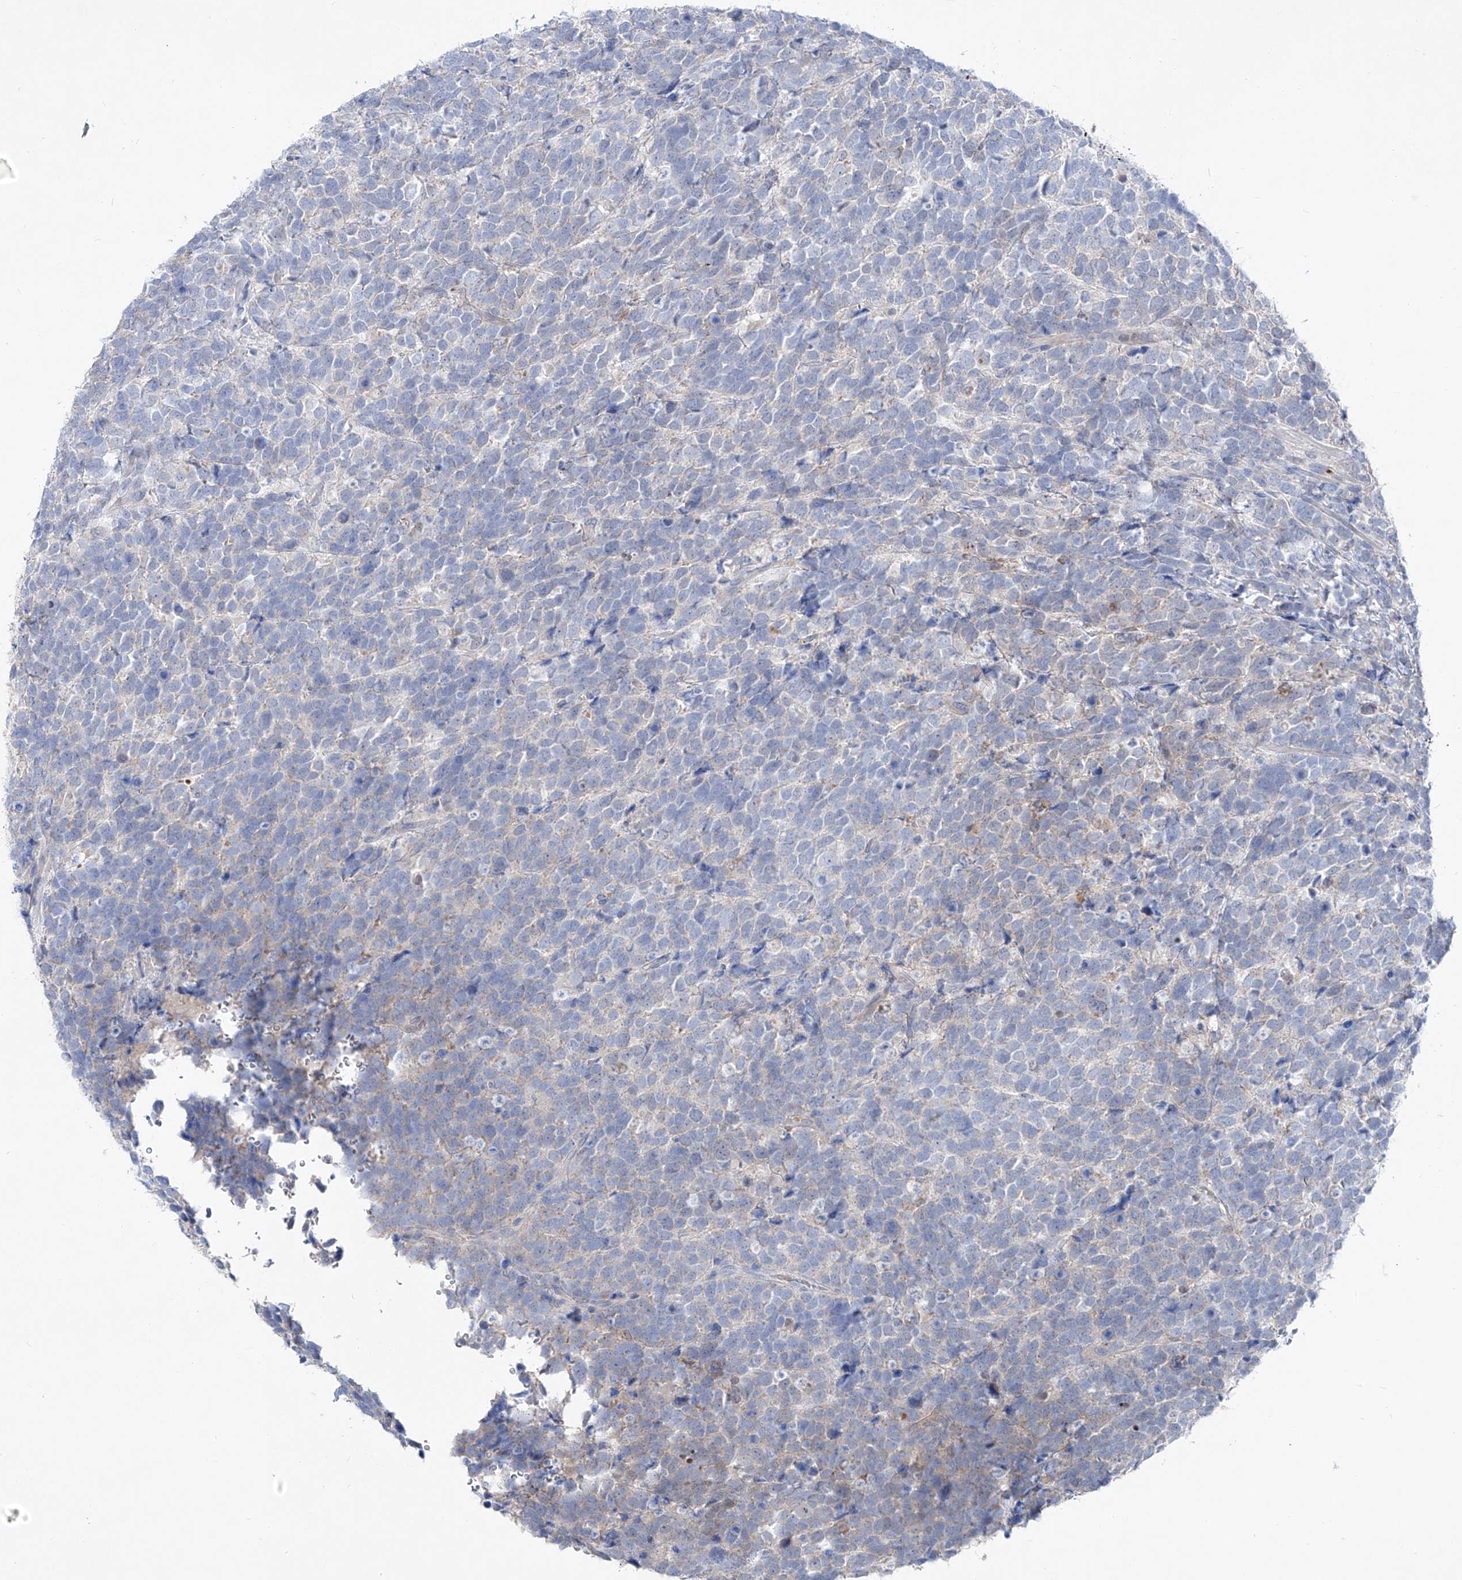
{"staining": {"intensity": "weak", "quantity": "<25%", "location": "cytoplasmic/membranous"}, "tissue": "urothelial cancer", "cell_type": "Tumor cells", "image_type": "cancer", "snomed": [{"axis": "morphology", "description": "Urothelial carcinoma, High grade"}, {"axis": "topography", "description": "Urinary bladder"}], "caption": "Immunohistochemistry of human urothelial cancer demonstrates no expression in tumor cells.", "gene": "UFL1", "patient": {"sex": "female", "age": 82}}